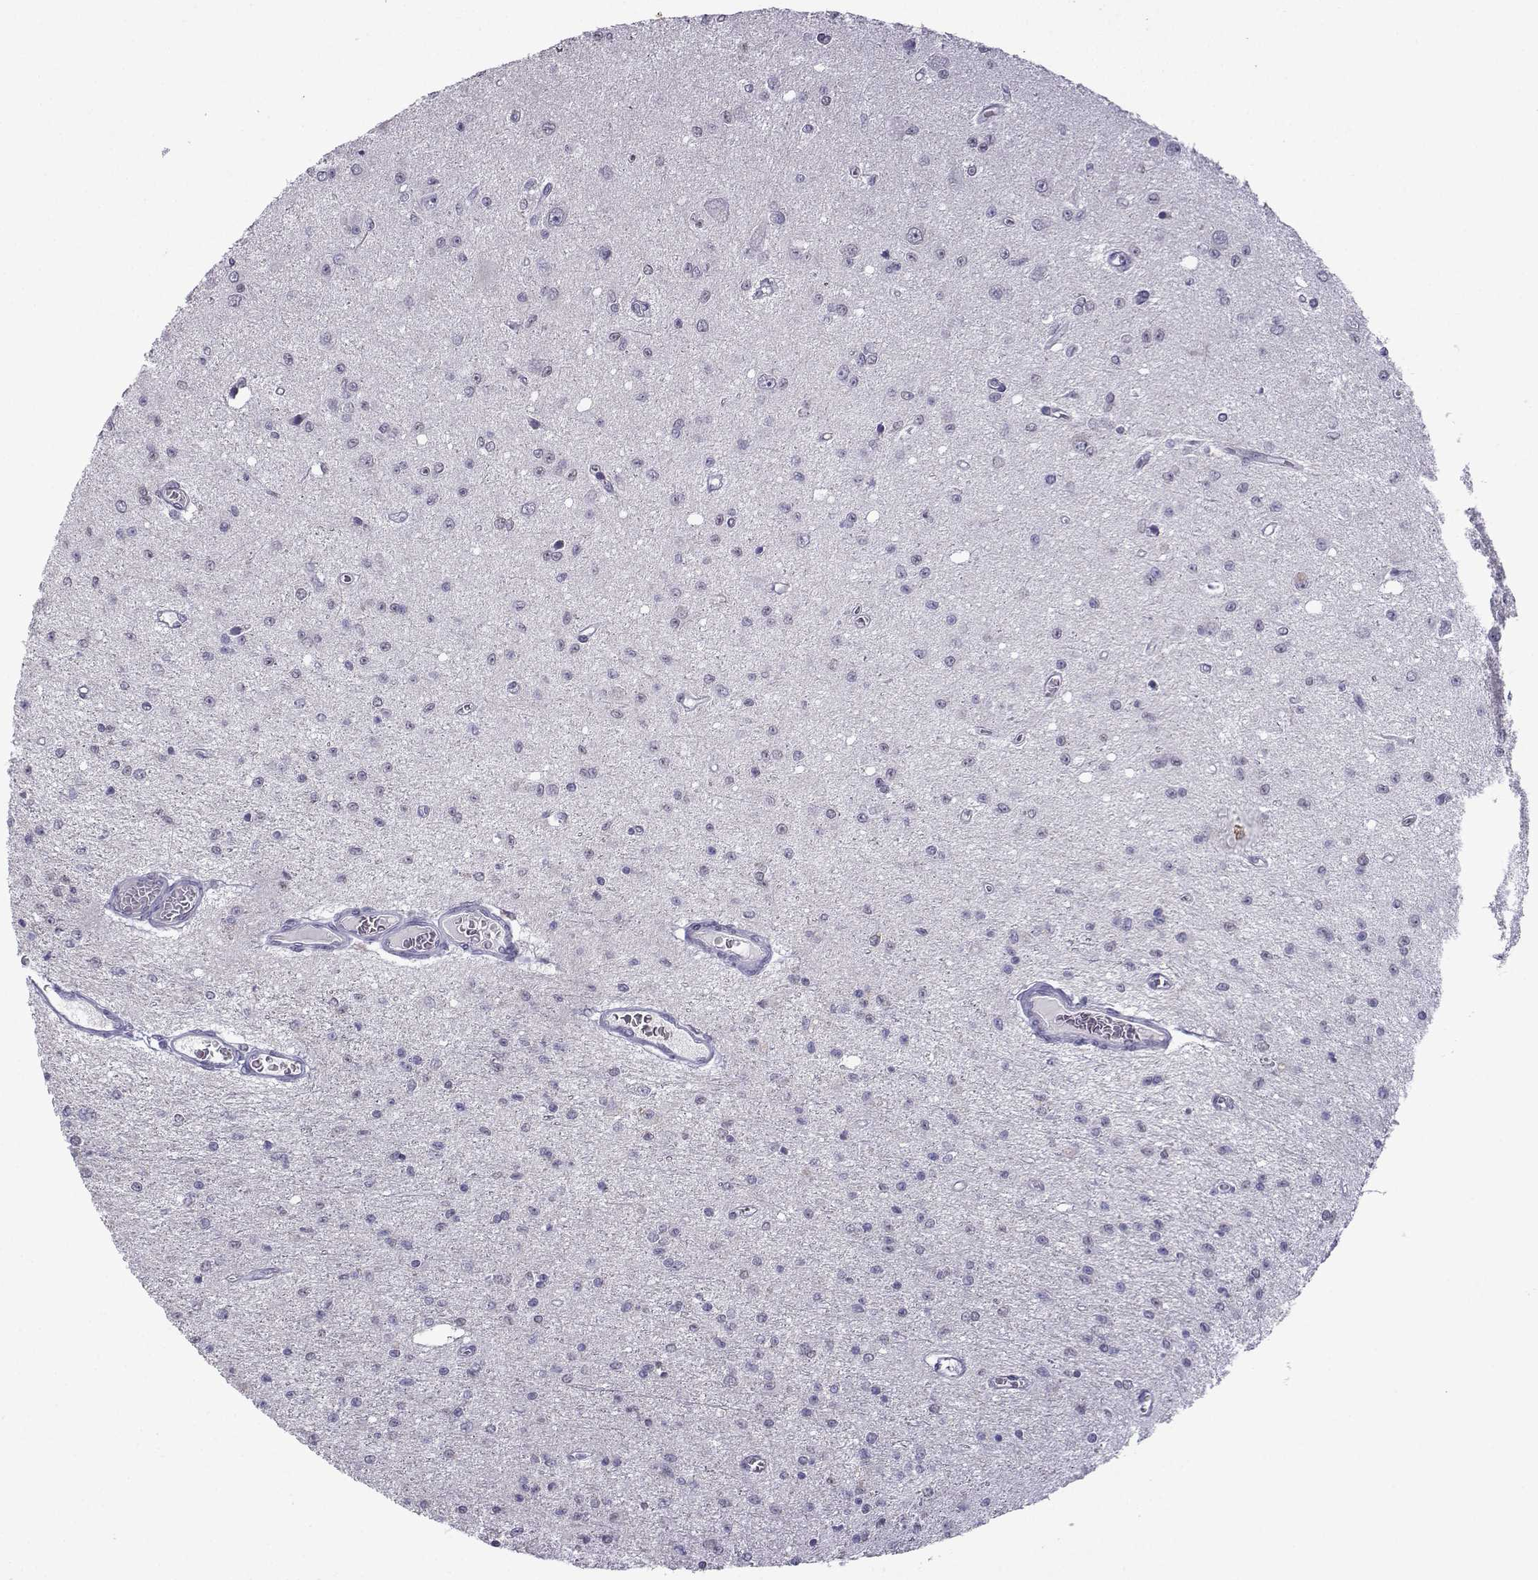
{"staining": {"intensity": "negative", "quantity": "none", "location": "none"}, "tissue": "glioma", "cell_type": "Tumor cells", "image_type": "cancer", "snomed": [{"axis": "morphology", "description": "Glioma, malignant, Low grade"}, {"axis": "topography", "description": "Brain"}], "caption": "Immunohistochemistry of malignant glioma (low-grade) reveals no staining in tumor cells.", "gene": "CFAP70", "patient": {"sex": "female", "age": 45}}